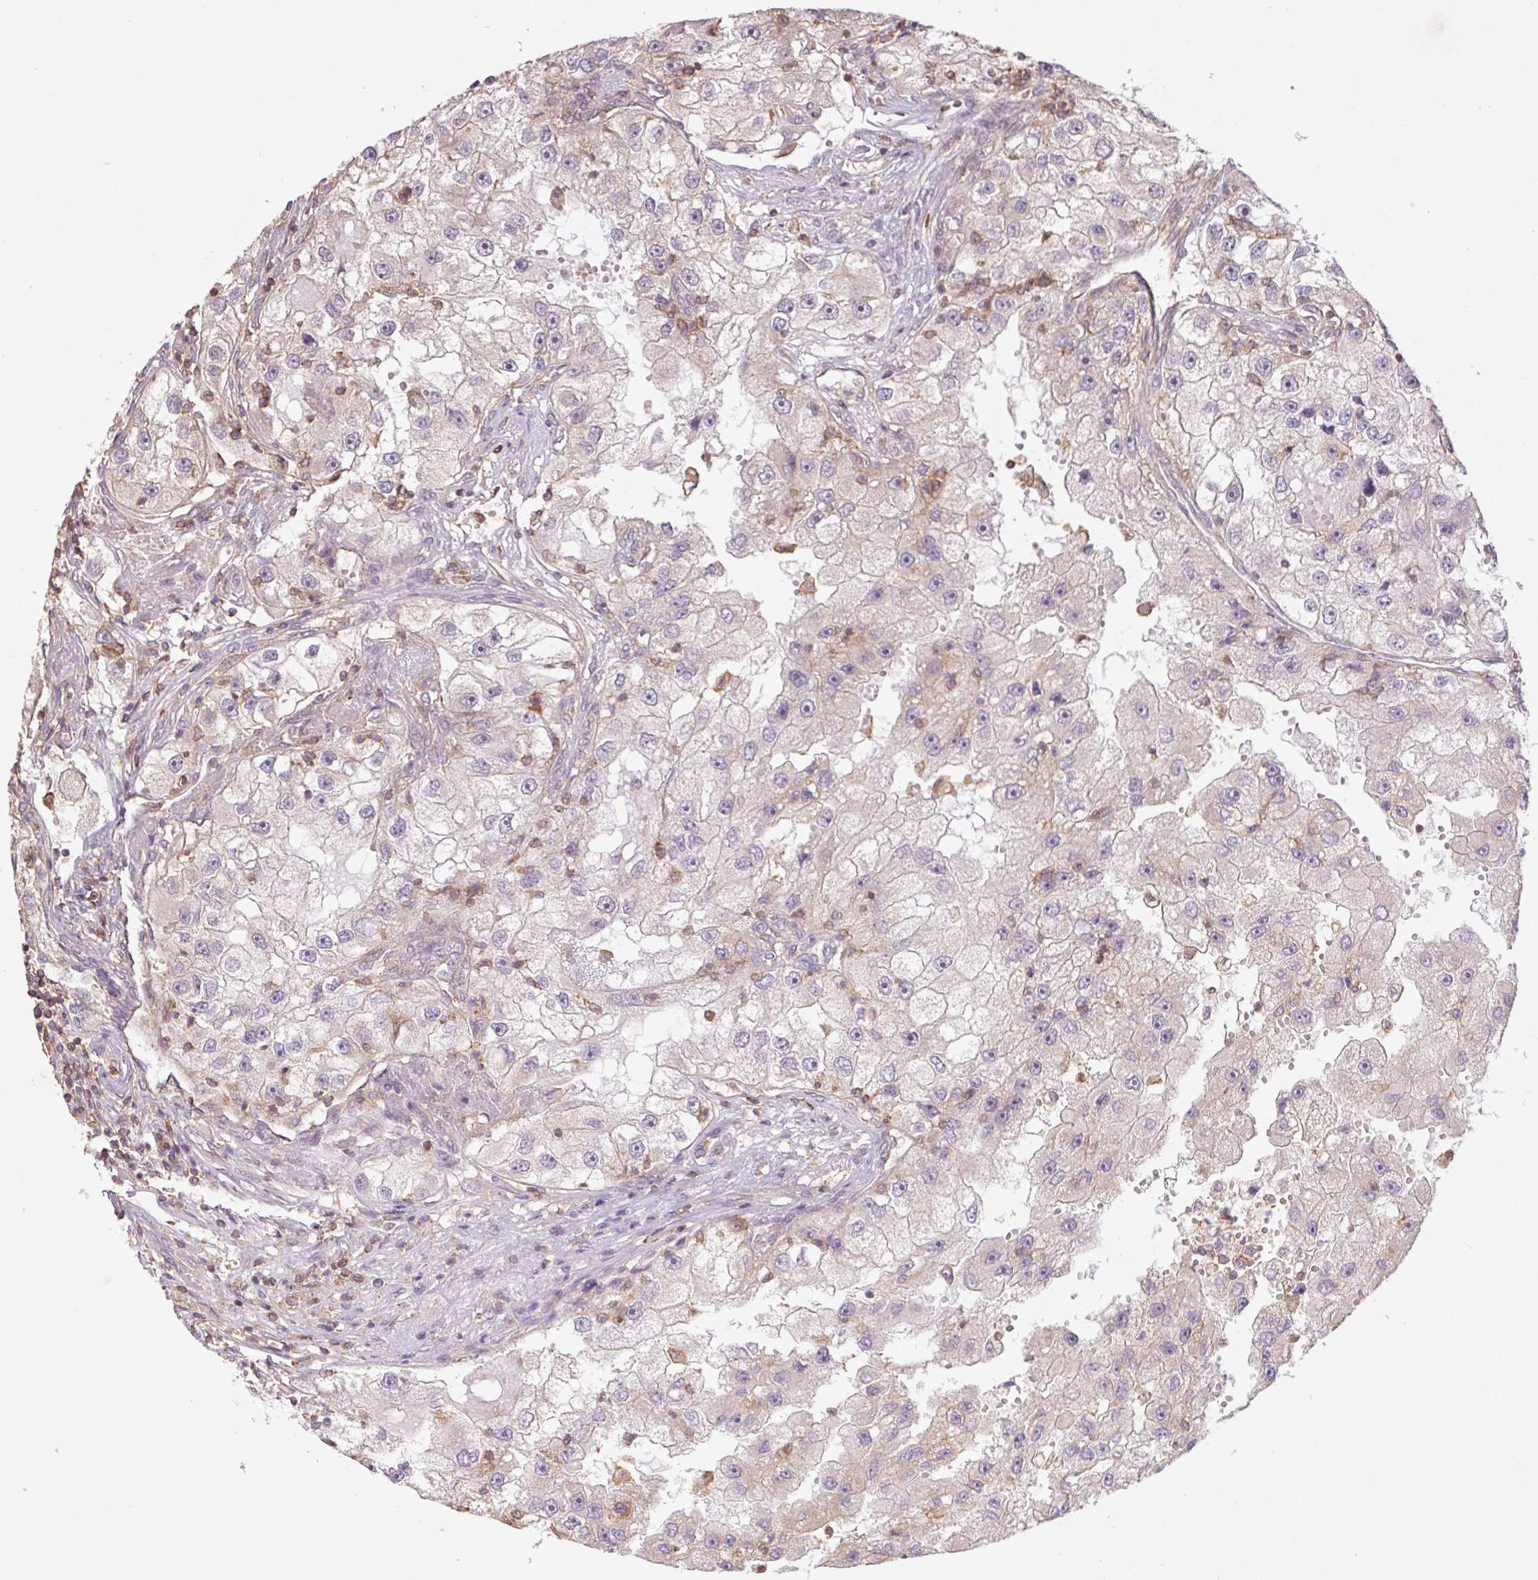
{"staining": {"intensity": "negative", "quantity": "none", "location": "none"}, "tissue": "renal cancer", "cell_type": "Tumor cells", "image_type": "cancer", "snomed": [{"axis": "morphology", "description": "Adenocarcinoma, NOS"}, {"axis": "topography", "description": "Kidney"}], "caption": "This is a histopathology image of immunohistochemistry (IHC) staining of renal cancer, which shows no expression in tumor cells.", "gene": "TUBA3D", "patient": {"sex": "male", "age": 63}}